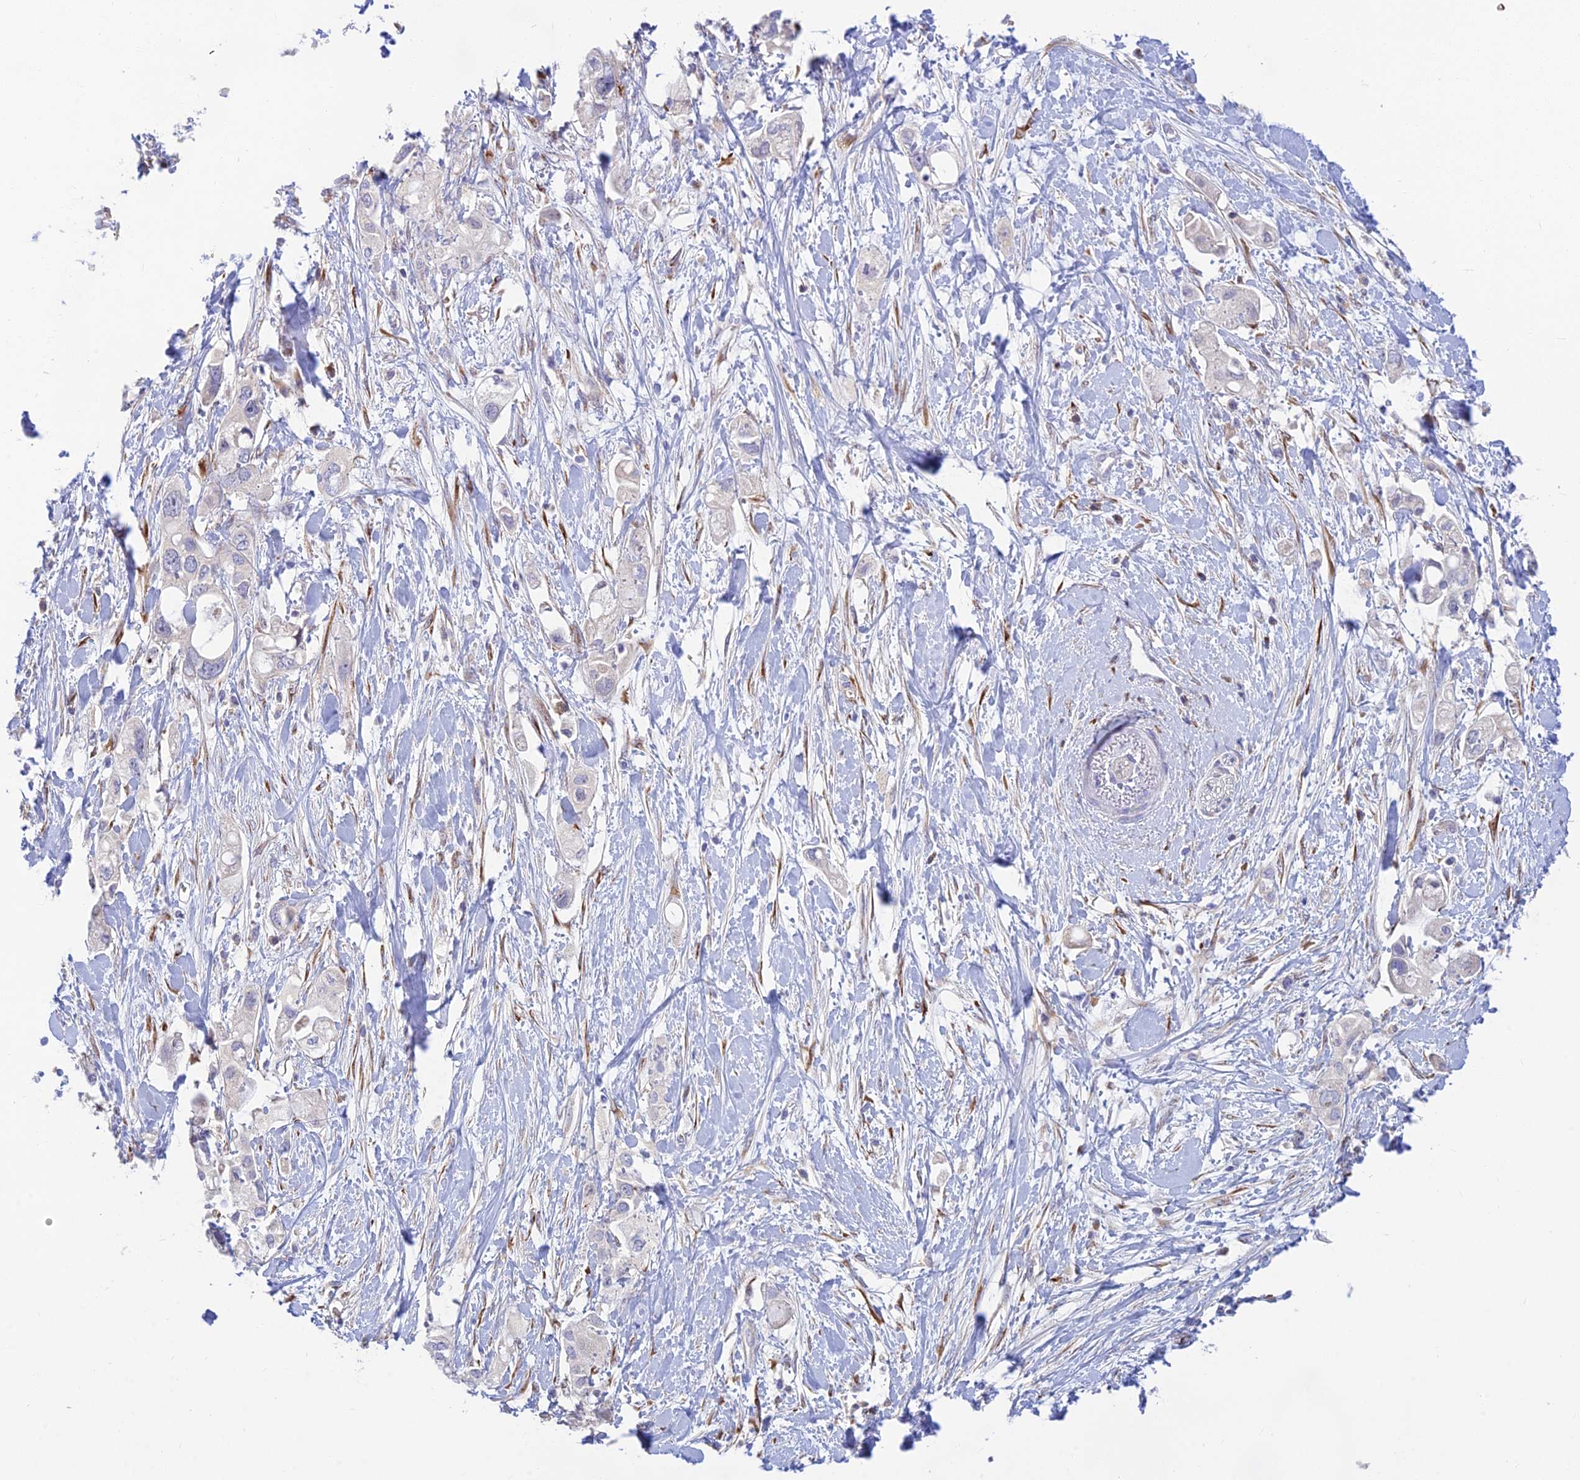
{"staining": {"intensity": "negative", "quantity": "none", "location": "none"}, "tissue": "pancreatic cancer", "cell_type": "Tumor cells", "image_type": "cancer", "snomed": [{"axis": "morphology", "description": "Adenocarcinoma, NOS"}, {"axis": "topography", "description": "Pancreas"}], "caption": "This is a photomicrograph of IHC staining of pancreatic cancer, which shows no positivity in tumor cells. (DAB immunohistochemistry, high magnification).", "gene": "UFSP2", "patient": {"sex": "female", "age": 56}}